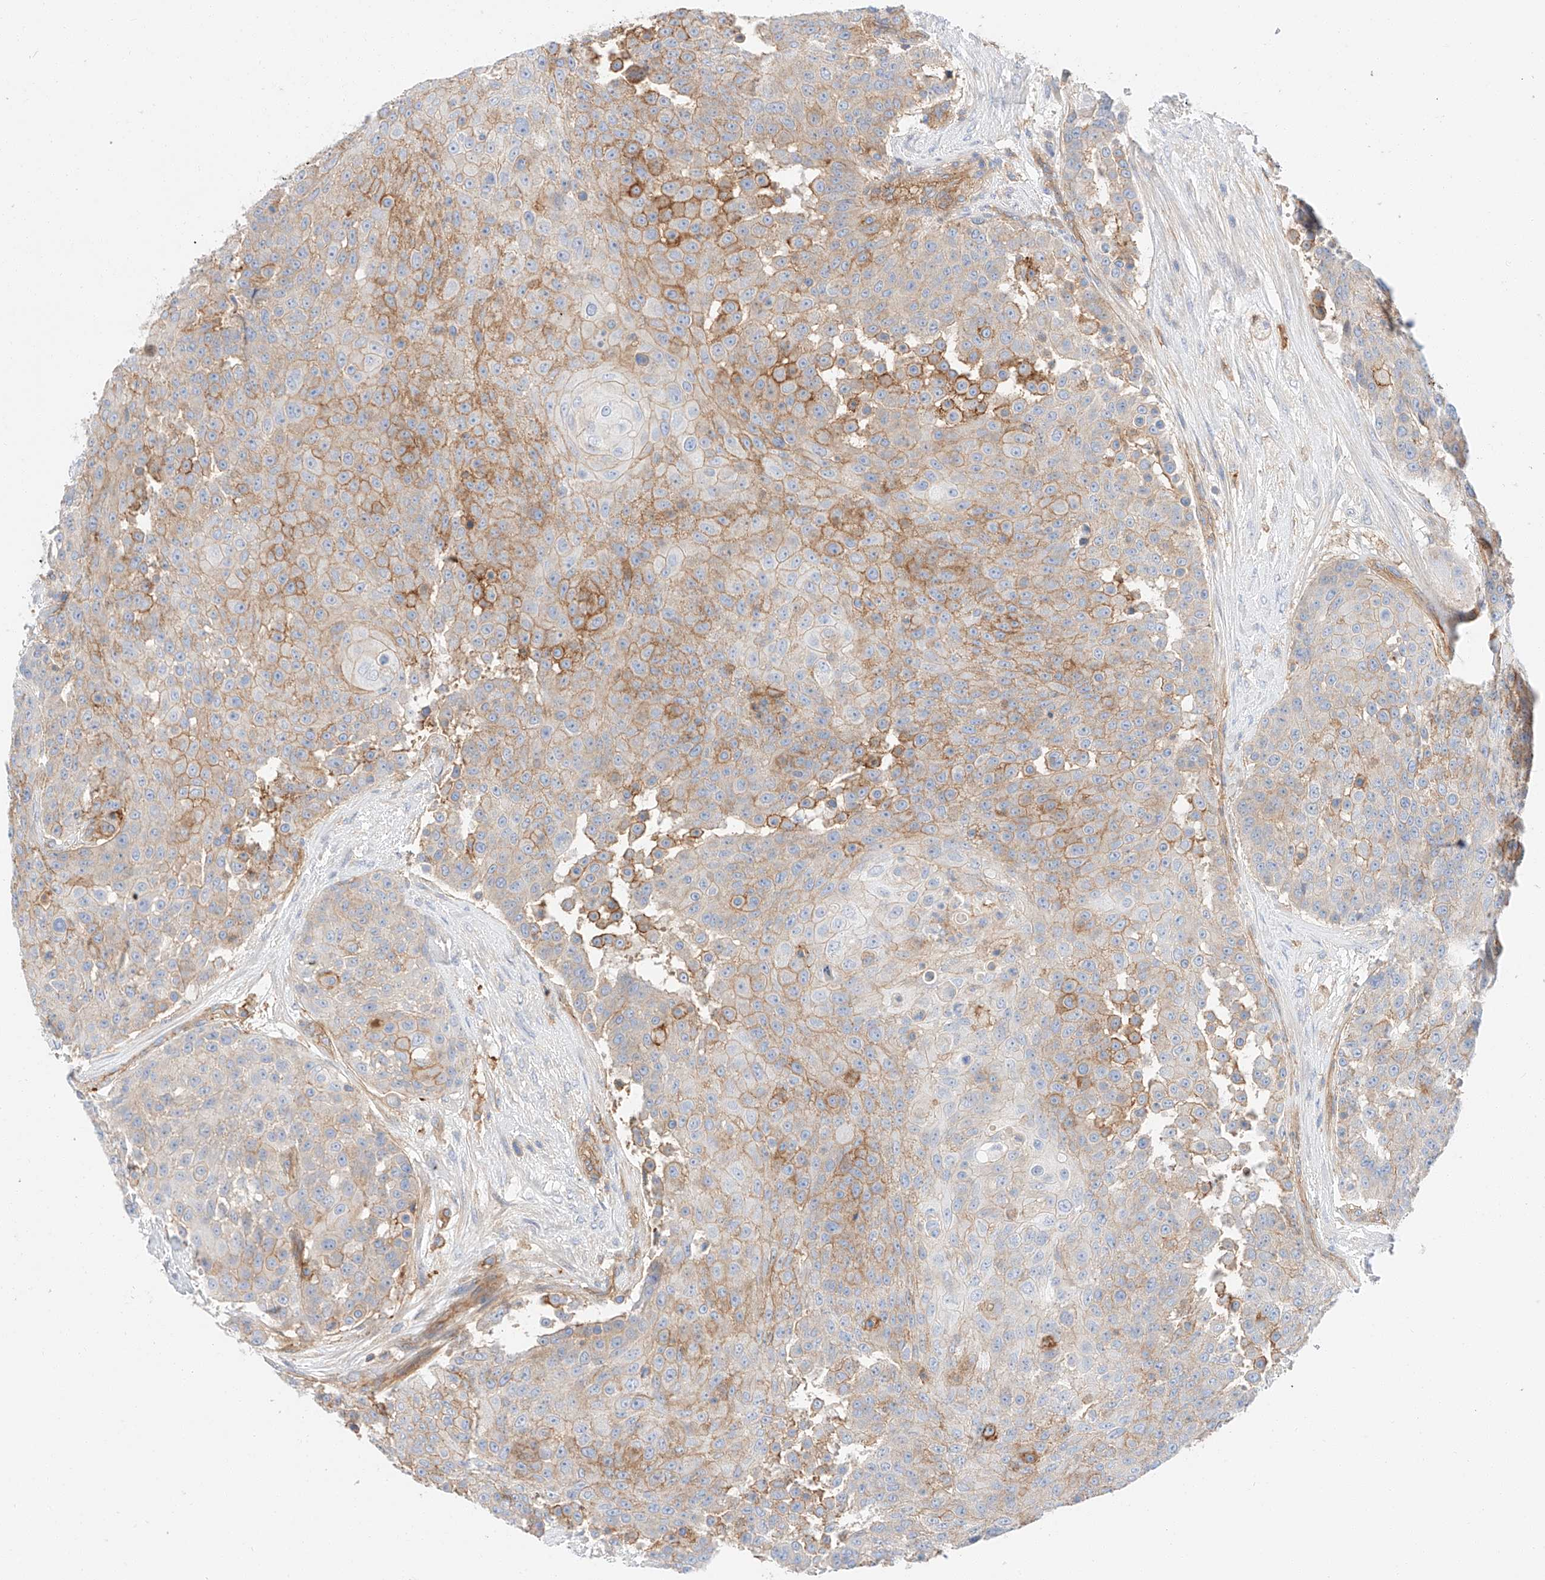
{"staining": {"intensity": "moderate", "quantity": "25%-75%", "location": "cytoplasmic/membranous"}, "tissue": "urothelial cancer", "cell_type": "Tumor cells", "image_type": "cancer", "snomed": [{"axis": "morphology", "description": "Urothelial carcinoma, High grade"}, {"axis": "topography", "description": "Urinary bladder"}], "caption": "Protein staining of urothelial cancer tissue displays moderate cytoplasmic/membranous expression in approximately 25%-75% of tumor cells.", "gene": "HAUS4", "patient": {"sex": "female", "age": 63}}